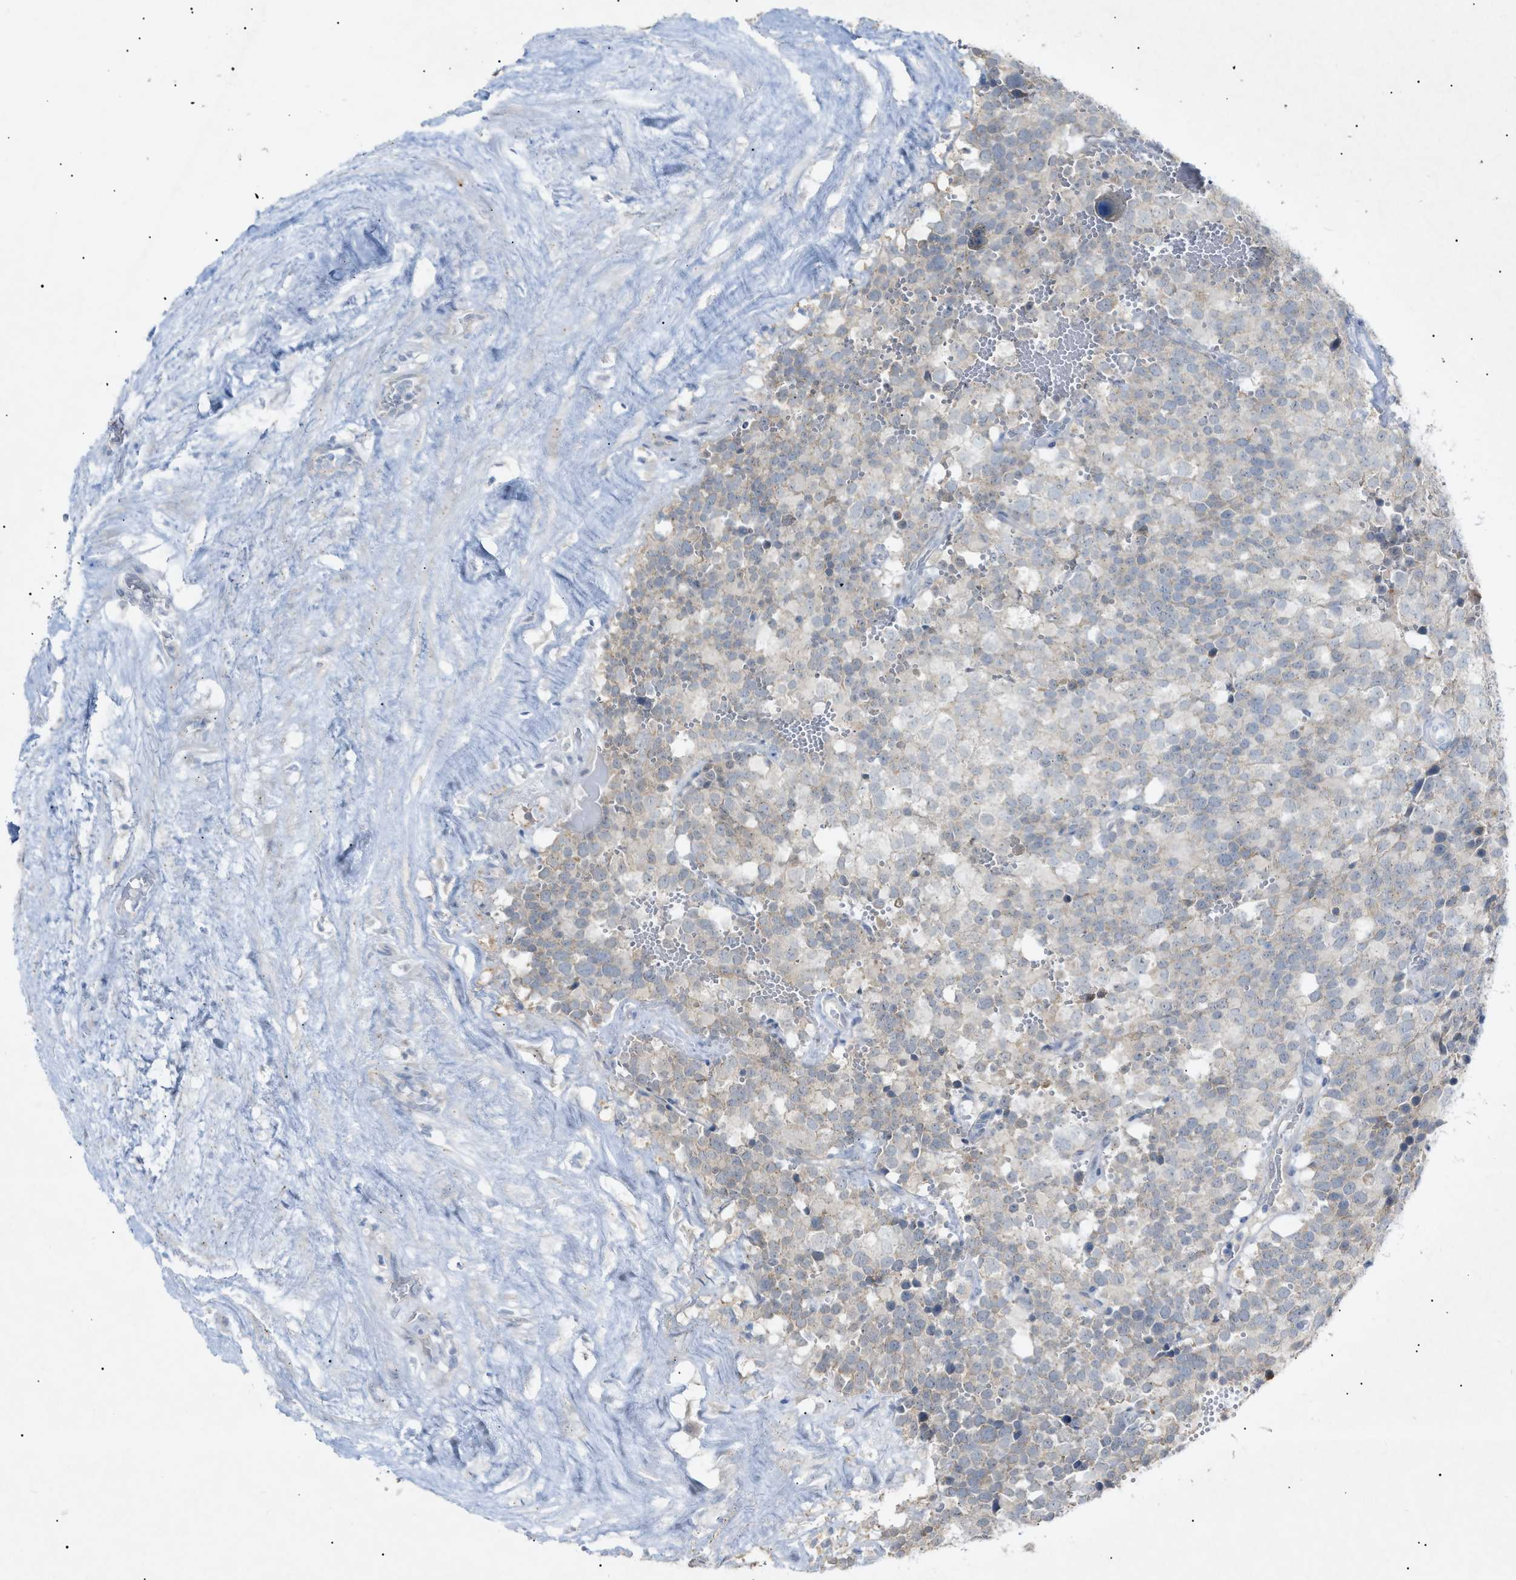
{"staining": {"intensity": "negative", "quantity": "none", "location": "none"}, "tissue": "testis cancer", "cell_type": "Tumor cells", "image_type": "cancer", "snomed": [{"axis": "morphology", "description": "Seminoma, NOS"}, {"axis": "topography", "description": "Testis"}], "caption": "This image is of testis cancer (seminoma) stained with IHC to label a protein in brown with the nuclei are counter-stained blue. There is no expression in tumor cells.", "gene": "SLC25A31", "patient": {"sex": "male", "age": 71}}